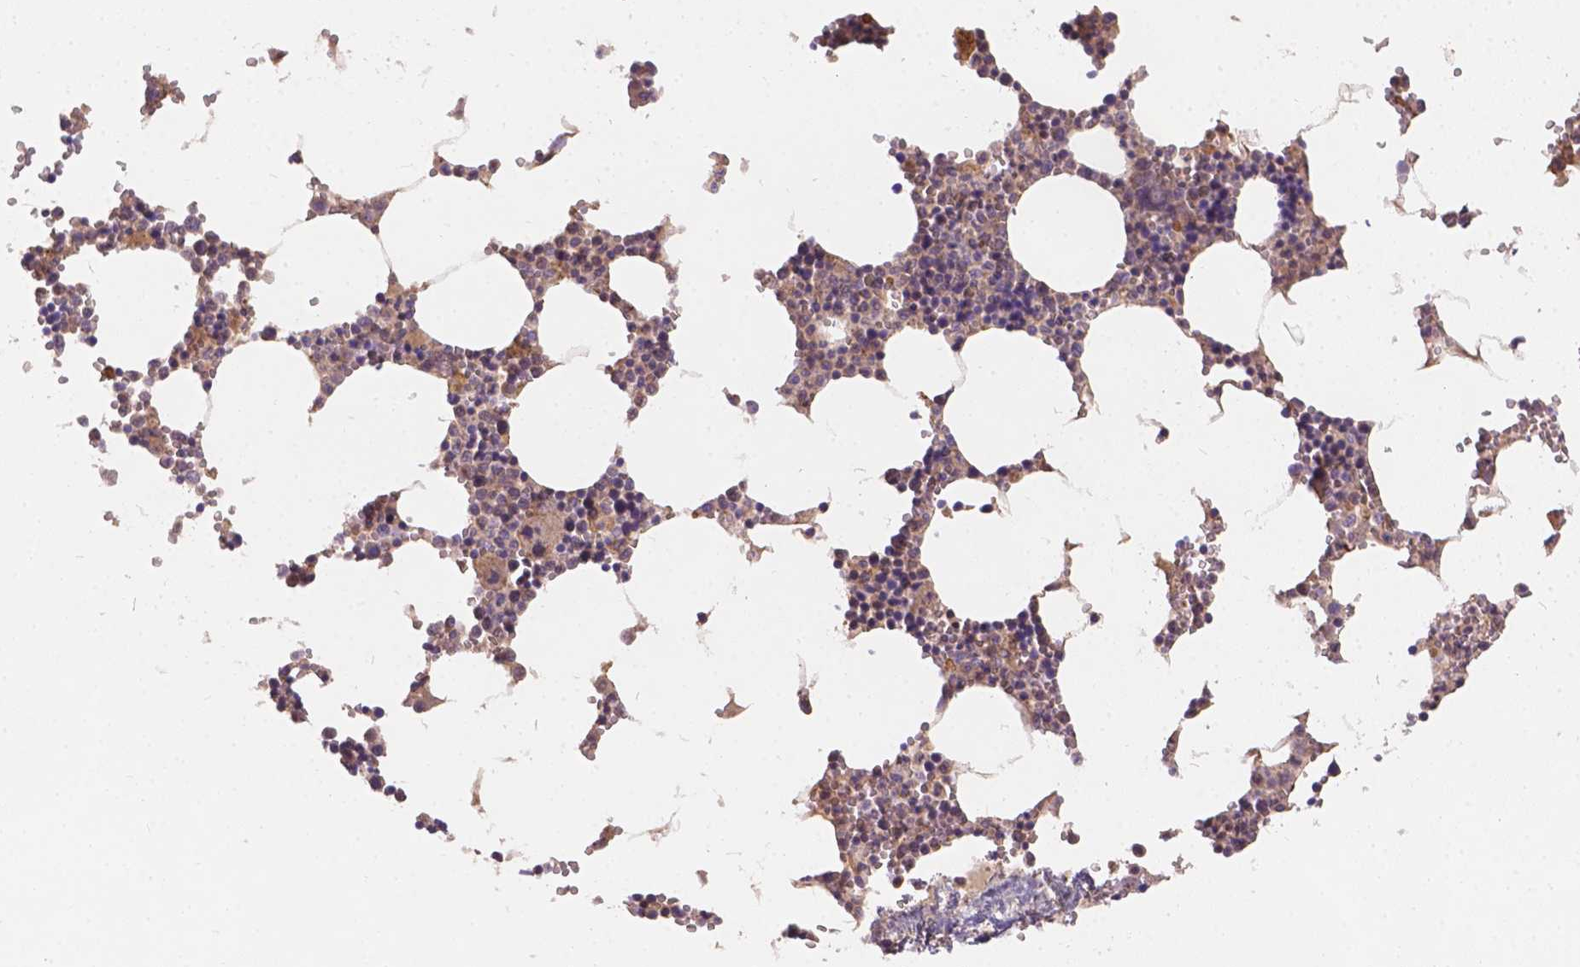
{"staining": {"intensity": "strong", "quantity": "<25%", "location": "cytoplasmic/membranous"}, "tissue": "bone marrow", "cell_type": "Hematopoietic cells", "image_type": "normal", "snomed": [{"axis": "morphology", "description": "Normal tissue, NOS"}, {"axis": "topography", "description": "Bone marrow"}], "caption": "Hematopoietic cells exhibit medium levels of strong cytoplasmic/membranous positivity in about <25% of cells in benign bone marrow. Nuclei are stained in blue.", "gene": "CDK10", "patient": {"sex": "male", "age": 54}}